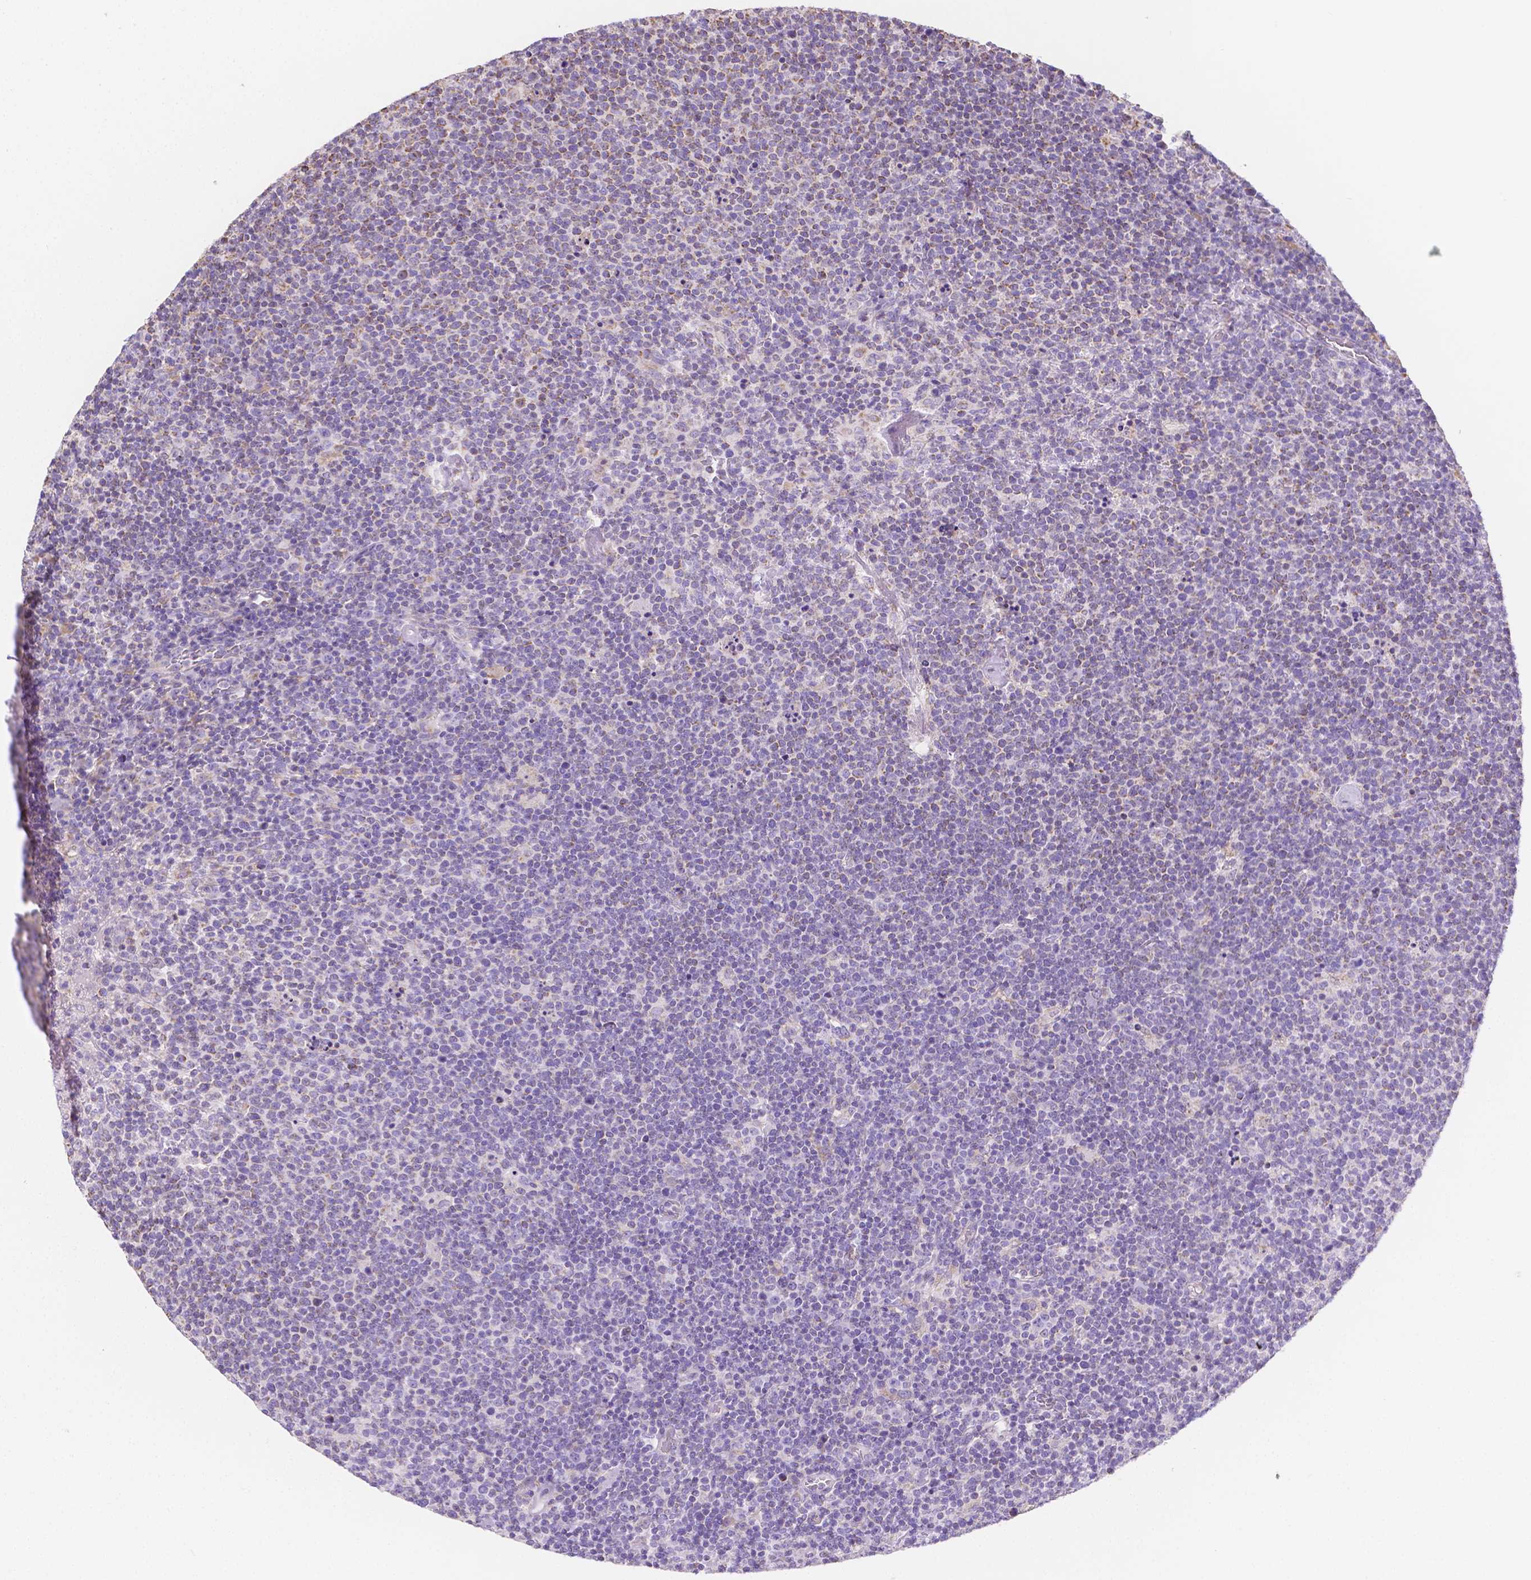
{"staining": {"intensity": "negative", "quantity": "none", "location": "none"}, "tissue": "lymphoma", "cell_type": "Tumor cells", "image_type": "cancer", "snomed": [{"axis": "morphology", "description": "Malignant lymphoma, non-Hodgkin's type, High grade"}, {"axis": "topography", "description": "Lymph node"}], "caption": "Tumor cells show no significant staining in lymphoma. Brightfield microscopy of immunohistochemistry stained with DAB (brown) and hematoxylin (blue), captured at high magnification.", "gene": "TMEM130", "patient": {"sex": "male", "age": 61}}